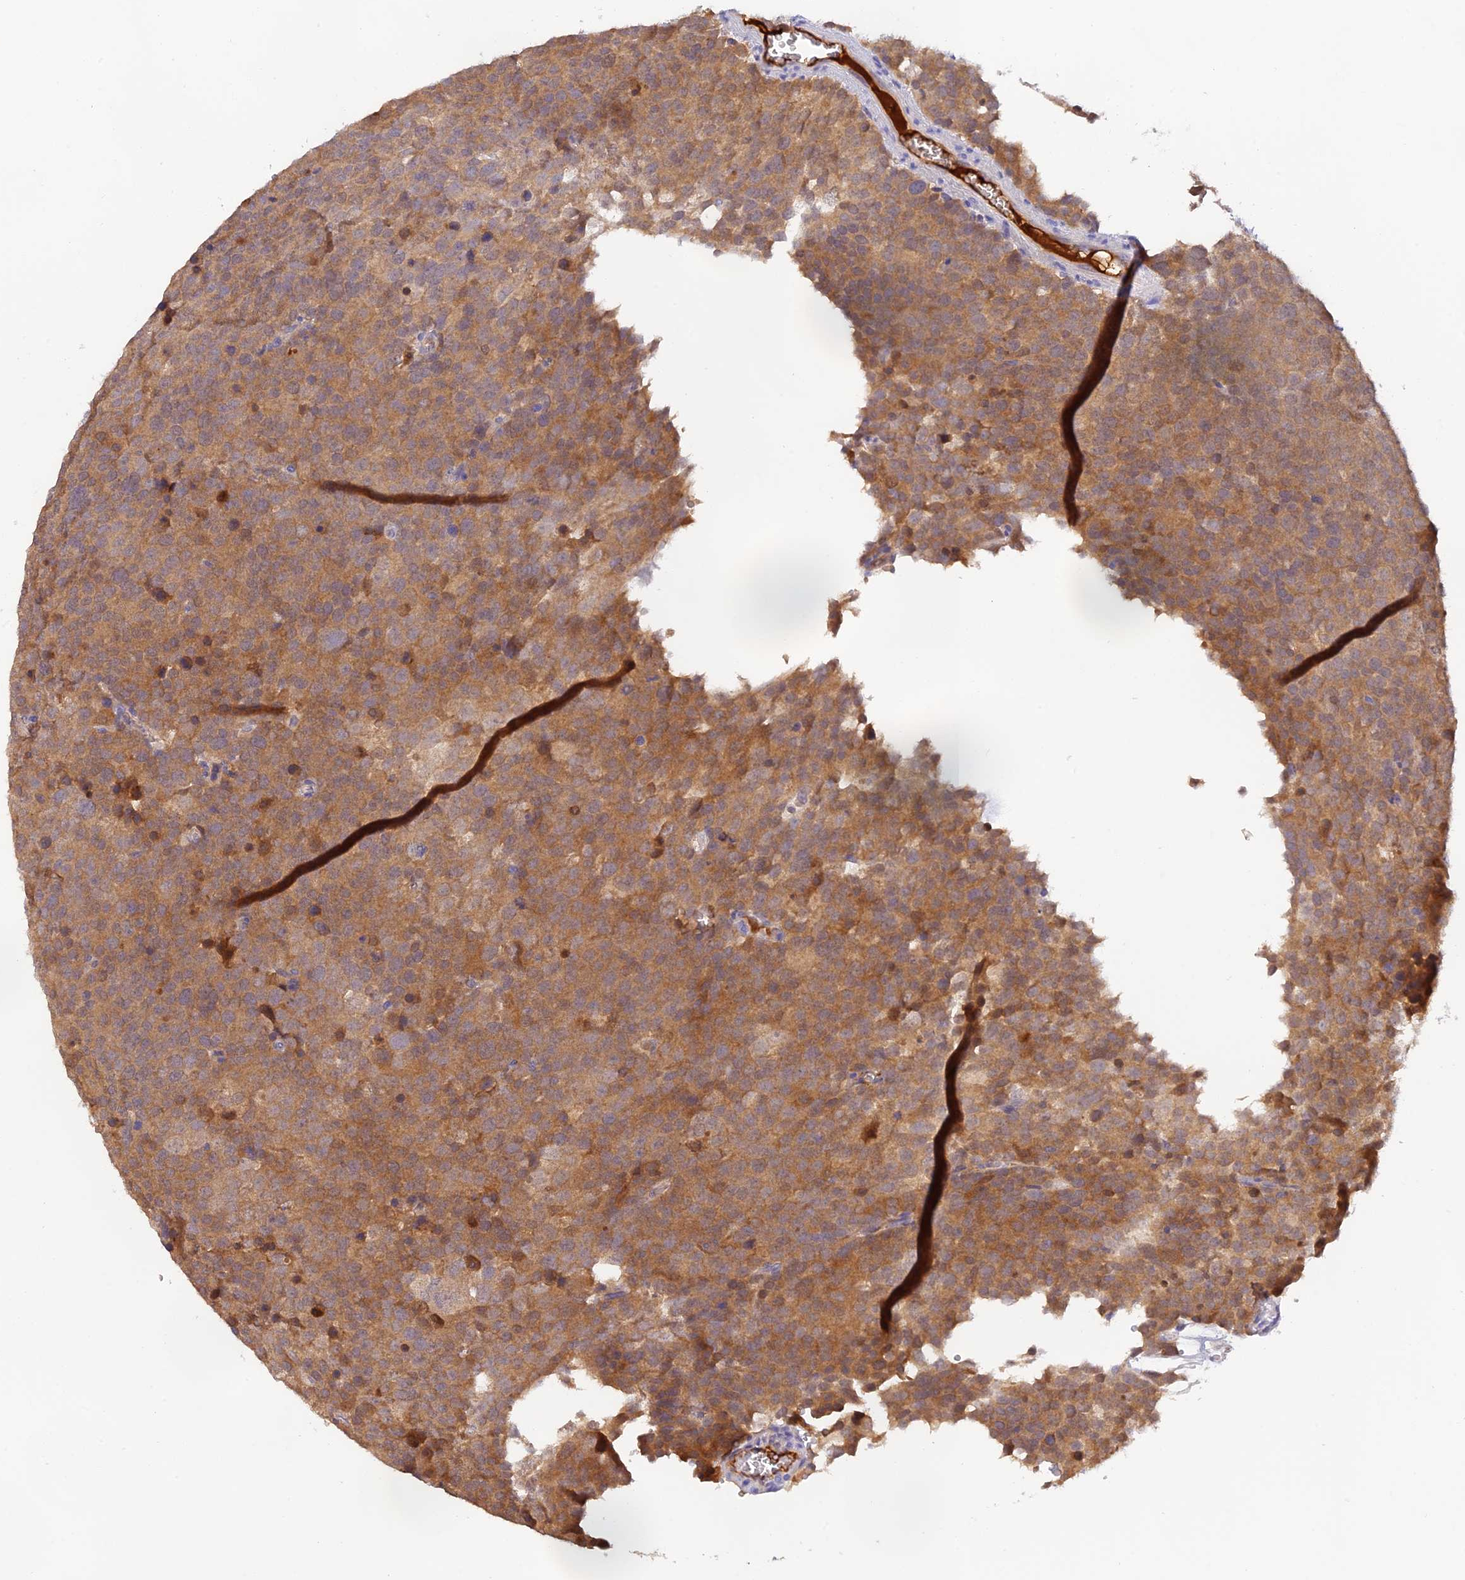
{"staining": {"intensity": "moderate", "quantity": ">75%", "location": "cytoplasmic/membranous"}, "tissue": "testis cancer", "cell_type": "Tumor cells", "image_type": "cancer", "snomed": [{"axis": "morphology", "description": "Seminoma, NOS"}, {"axis": "topography", "description": "Testis"}], "caption": "Protein staining by IHC displays moderate cytoplasmic/membranous expression in about >75% of tumor cells in testis seminoma.", "gene": "HDHD2", "patient": {"sex": "male", "age": 71}}